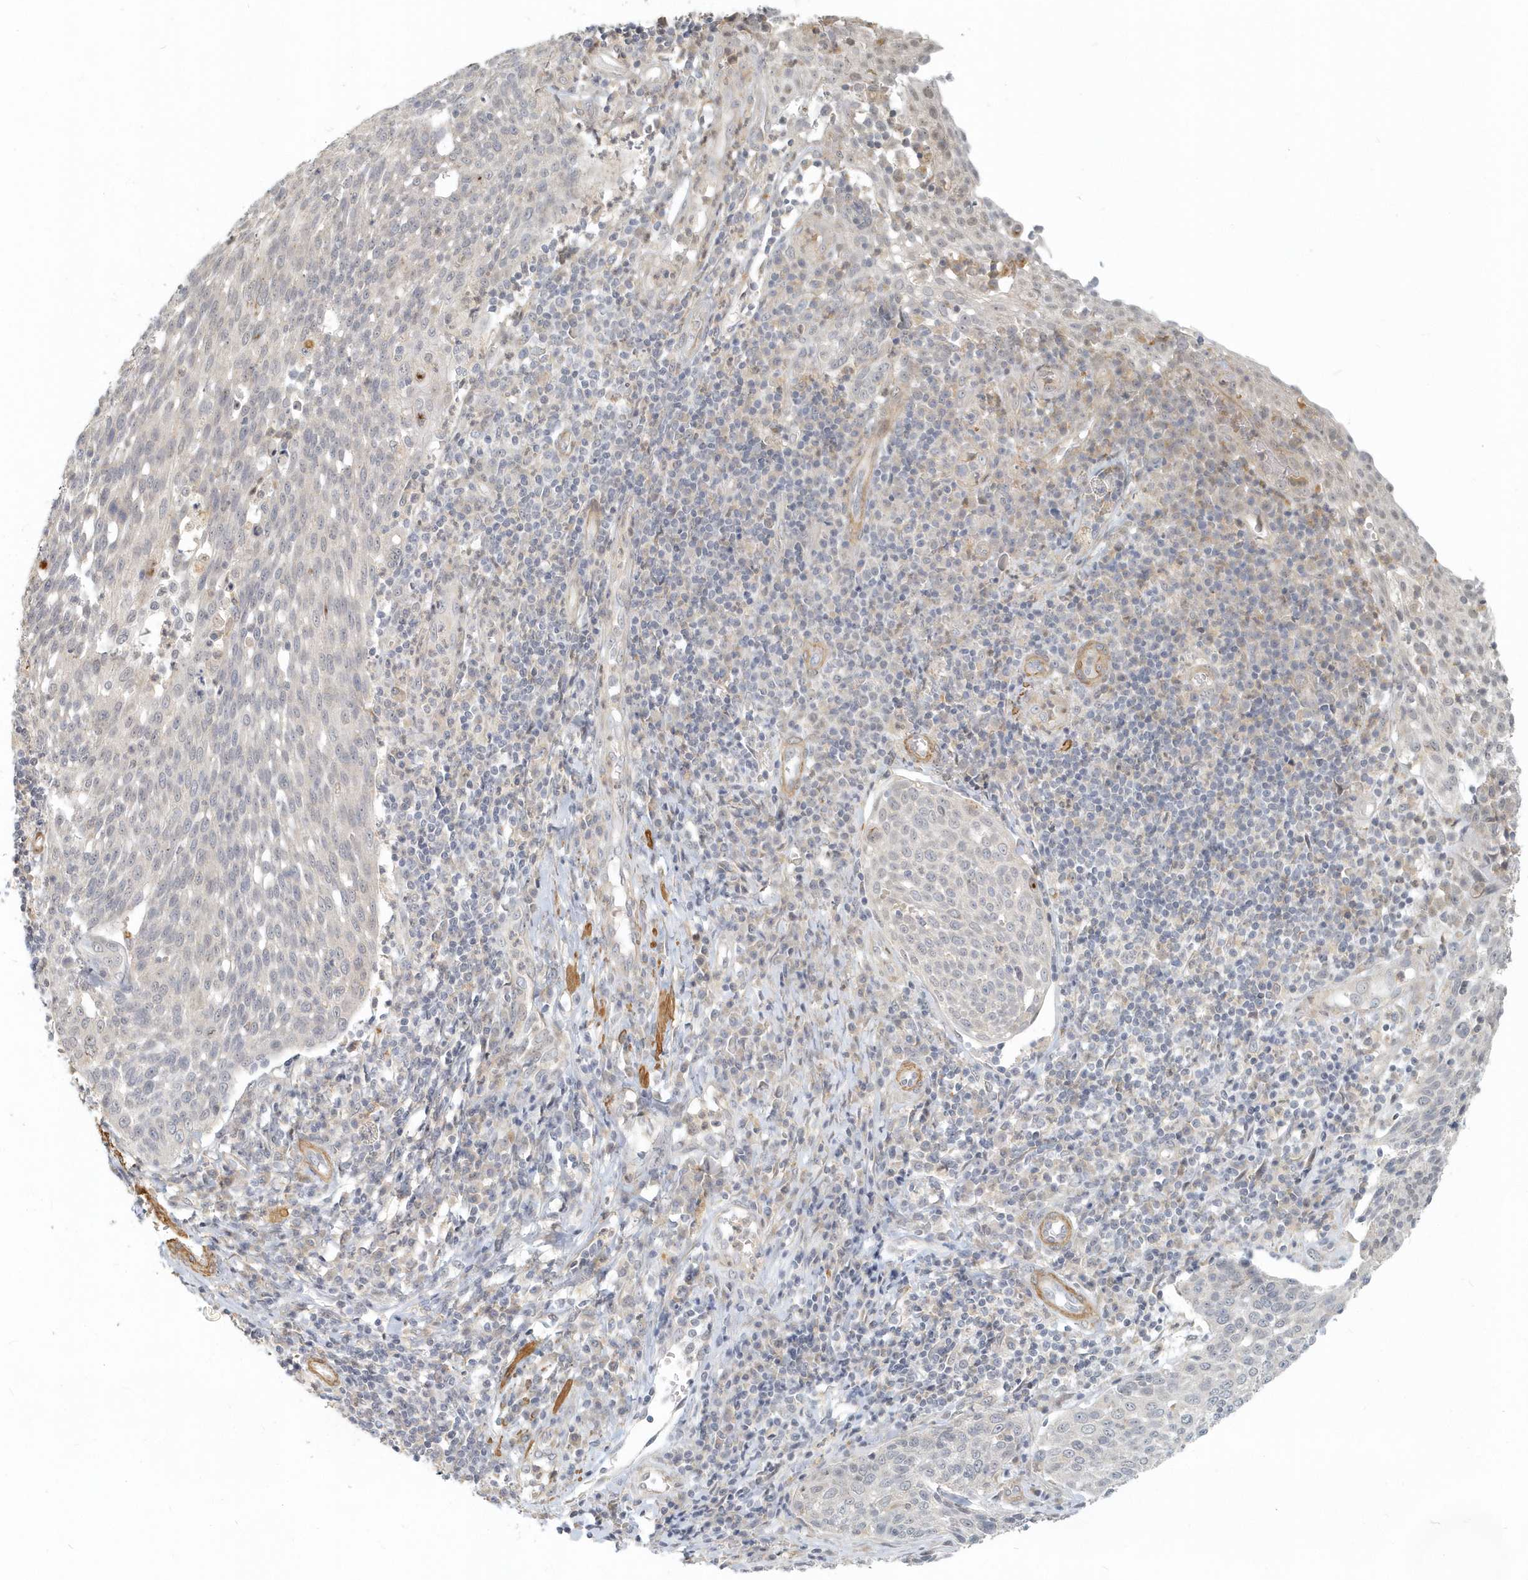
{"staining": {"intensity": "negative", "quantity": "none", "location": "none"}, "tissue": "cervical cancer", "cell_type": "Tumor cells", "image_type": "cancer", "snomed": [{"axis": "morphology", "description": "Squamous cell carcinoma, NOS"}, {"axis": "topography", "description": "Cervix"}], "caption": "Cervical cancer (squamous cell carcinoma) stained for a protein using immunohistochemistry (IHC) shows no expression tumor cells.", "gene": "NAPB", "patient": {"sex": "female", "age": 34}}